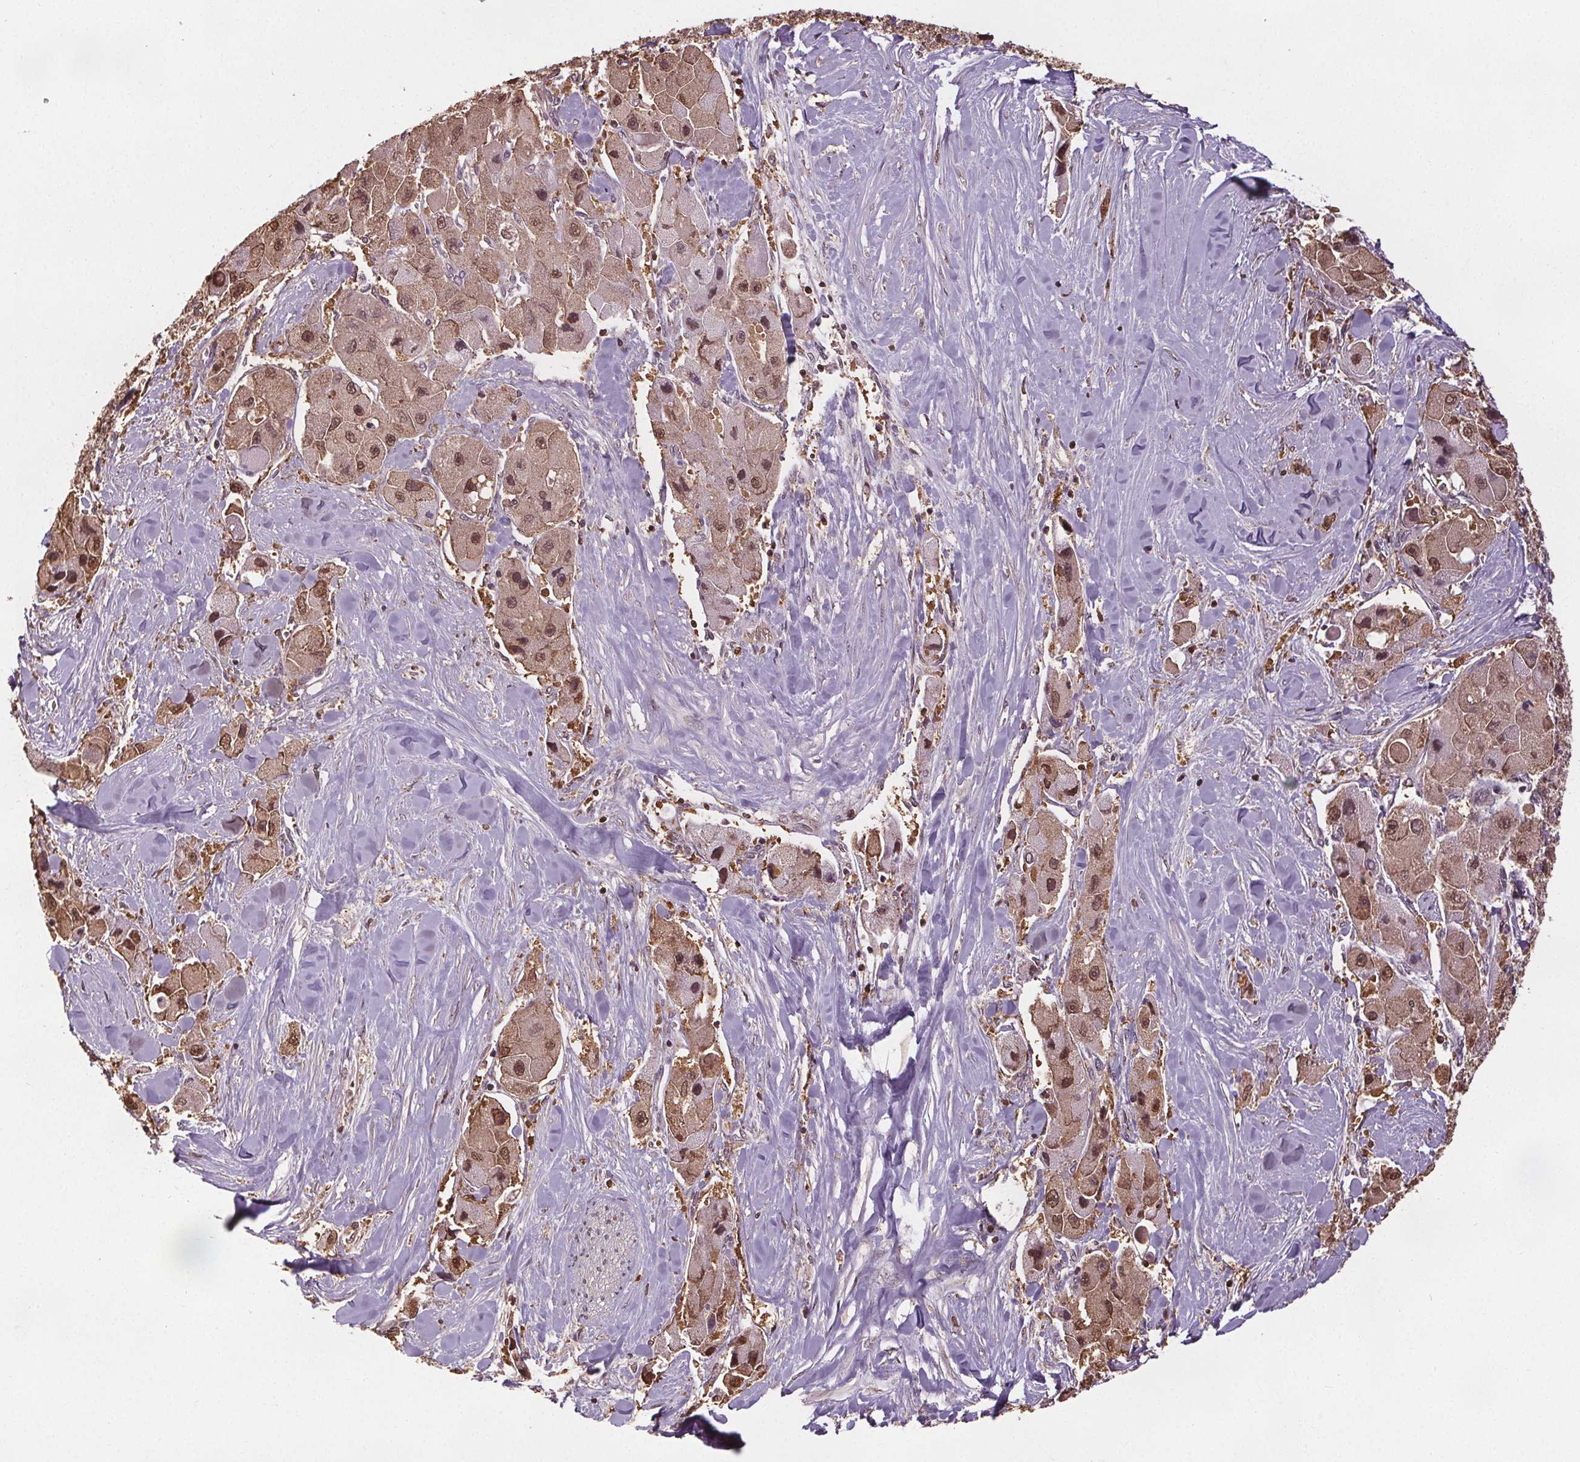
{"staining": {"intensity": "moderate", "quantity": "25%-75%", "location": "cytoplasmic/membranous,nuclear"}, "tissue": "liver cancer", "cell_type": "Tumor cells", "image_type": "cancer", "snomed": [{"axis": "morphology", "description": "Carcinoma, Hepatocellular, NOS"}, {"axis": "topography", "description": "Liver"}], "caption": "DAB immunohistochemical staining of human liver cancer exhibits moderate cytoplasmic/membranous and nuclear protein staining in approximately 25%-75% of tumor cells.", "gene": "ENO1", "patient": {"sex": "male", "age": 24}}